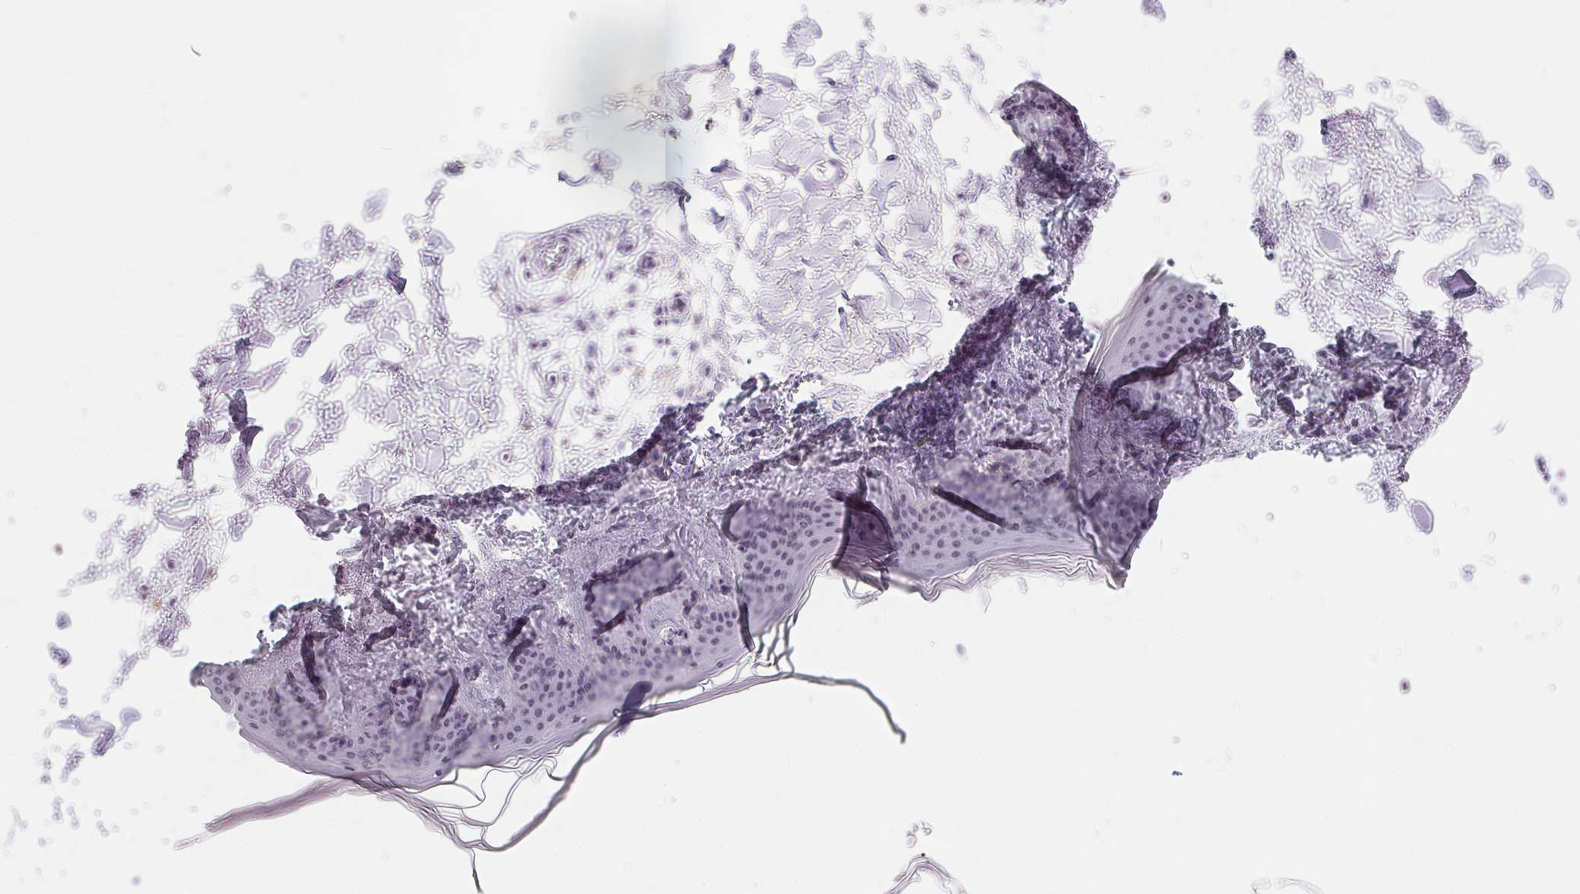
{"staining": {"intensity": "negative", "quantity": "none", "location": "none"}, "tissue": "skin", "cell_type": "Fibroblasts", "image_type": "normal", "snomed": [{"axis": "morphology", "description": "Normal tissue, NOS"}, {"axis": "topography", "description": "Skin"}], "caption": "IHC of normal skin demonstrates no positivity in fibroblasts. (DAB (3,3'-diaminobenzidine) immunohistochemistry visualized using brightfield microscopy, high magnification).", "gene": "ZIC4", "patient": {"sex": "female", "age": 34}}